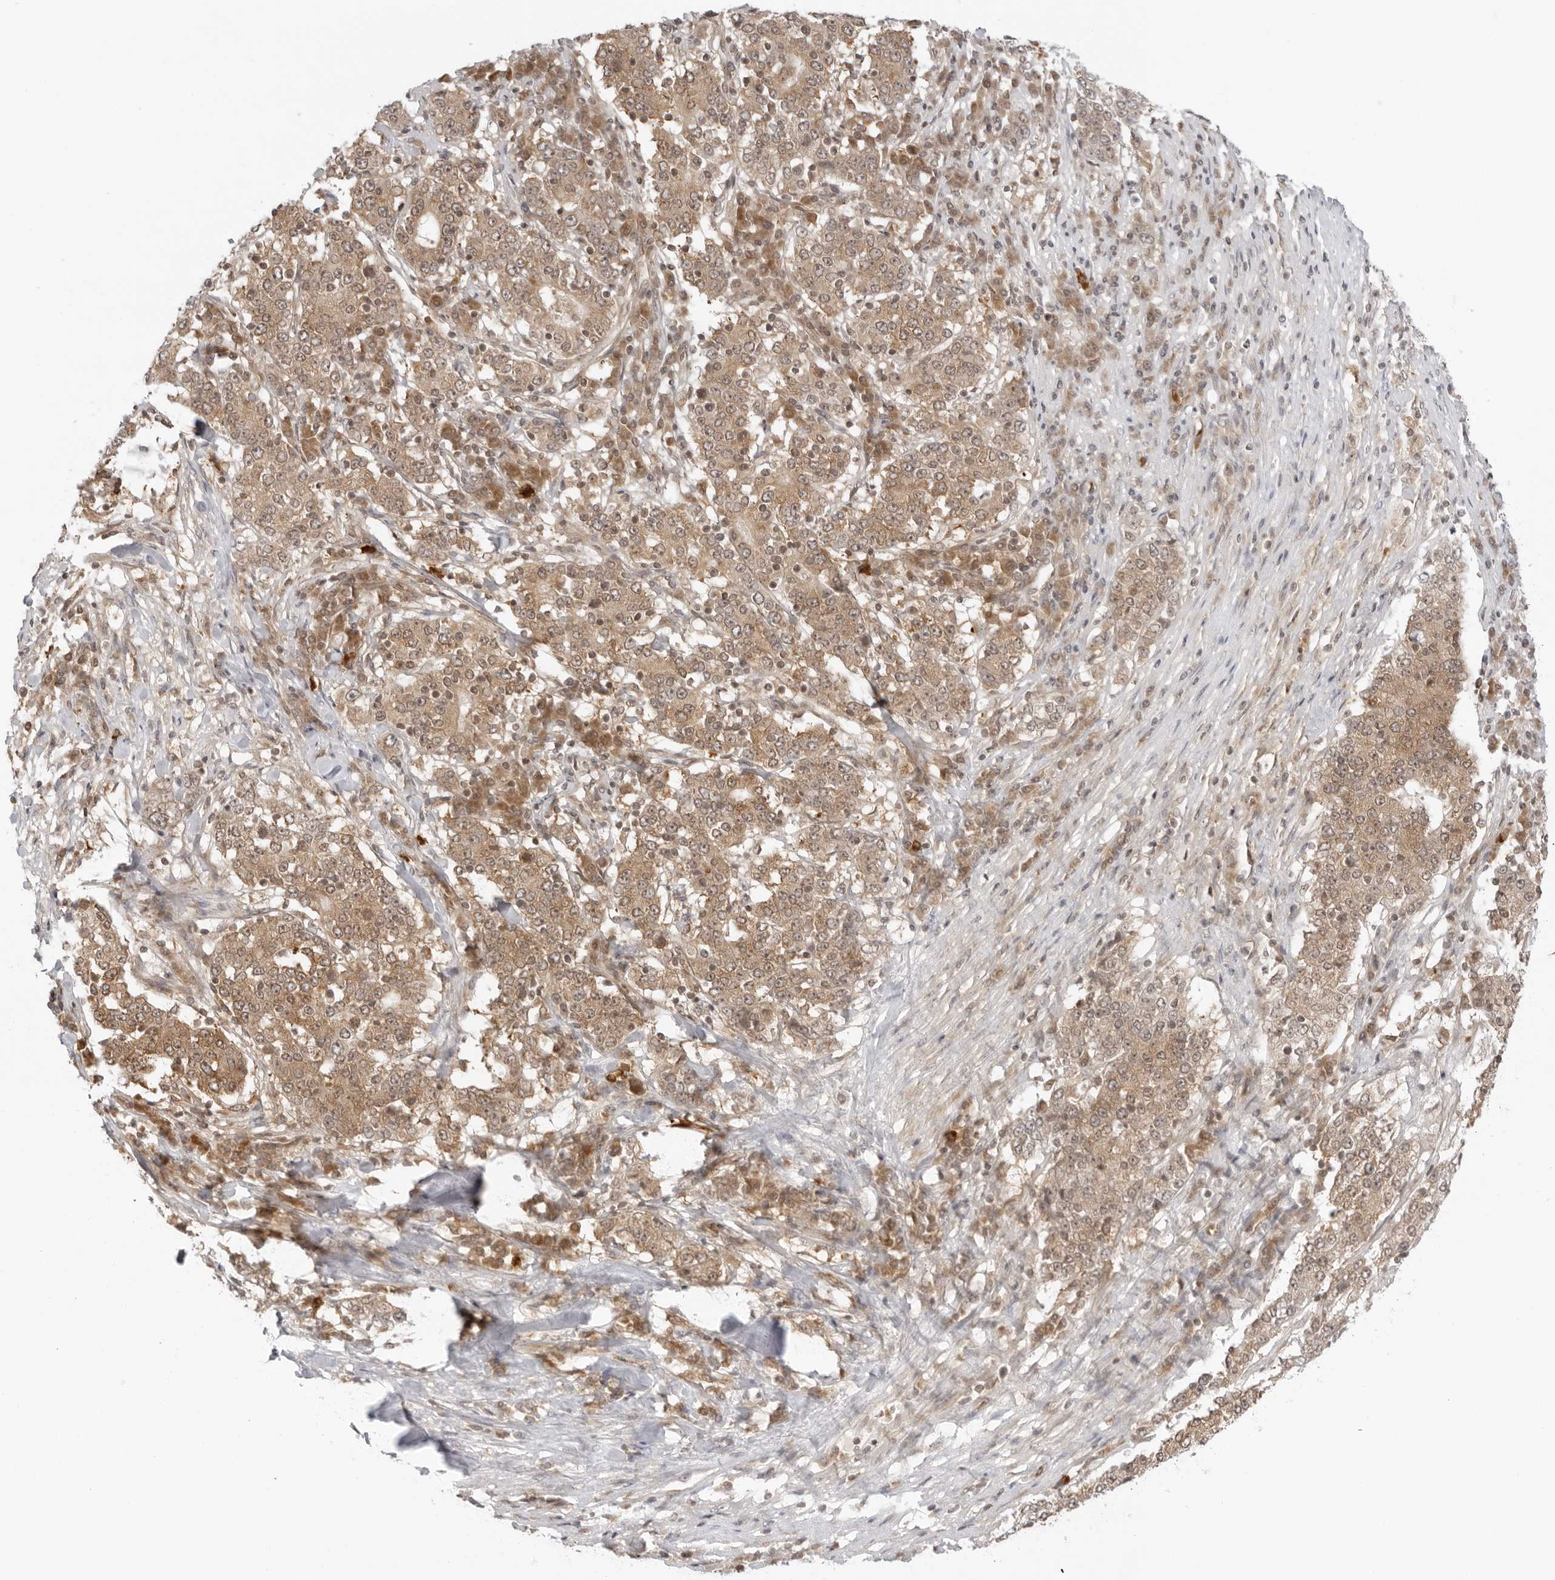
{"staining": {"intensity": "moderate", "quantity": ">75%", "location": "cytoplasmic/membranous"}, "tissue": "stomach cancer", "cell_type": "Tumor cells", "image_type": "cancer", "snomed": [{"axis": "morphology", "description": "Adenocarcinoma, NOS"}, {"axis": "topography", "description": "Stomach"}], "caption": "The histopathology image exhibits staining of stomach cancer (adenocarcinoma), revealing moderate cytoplasmic/membranous protein positivity (brown color) within tumor cells.", "gene": "PRRC2C", "patient": {"sex": "male", "age": 59}}